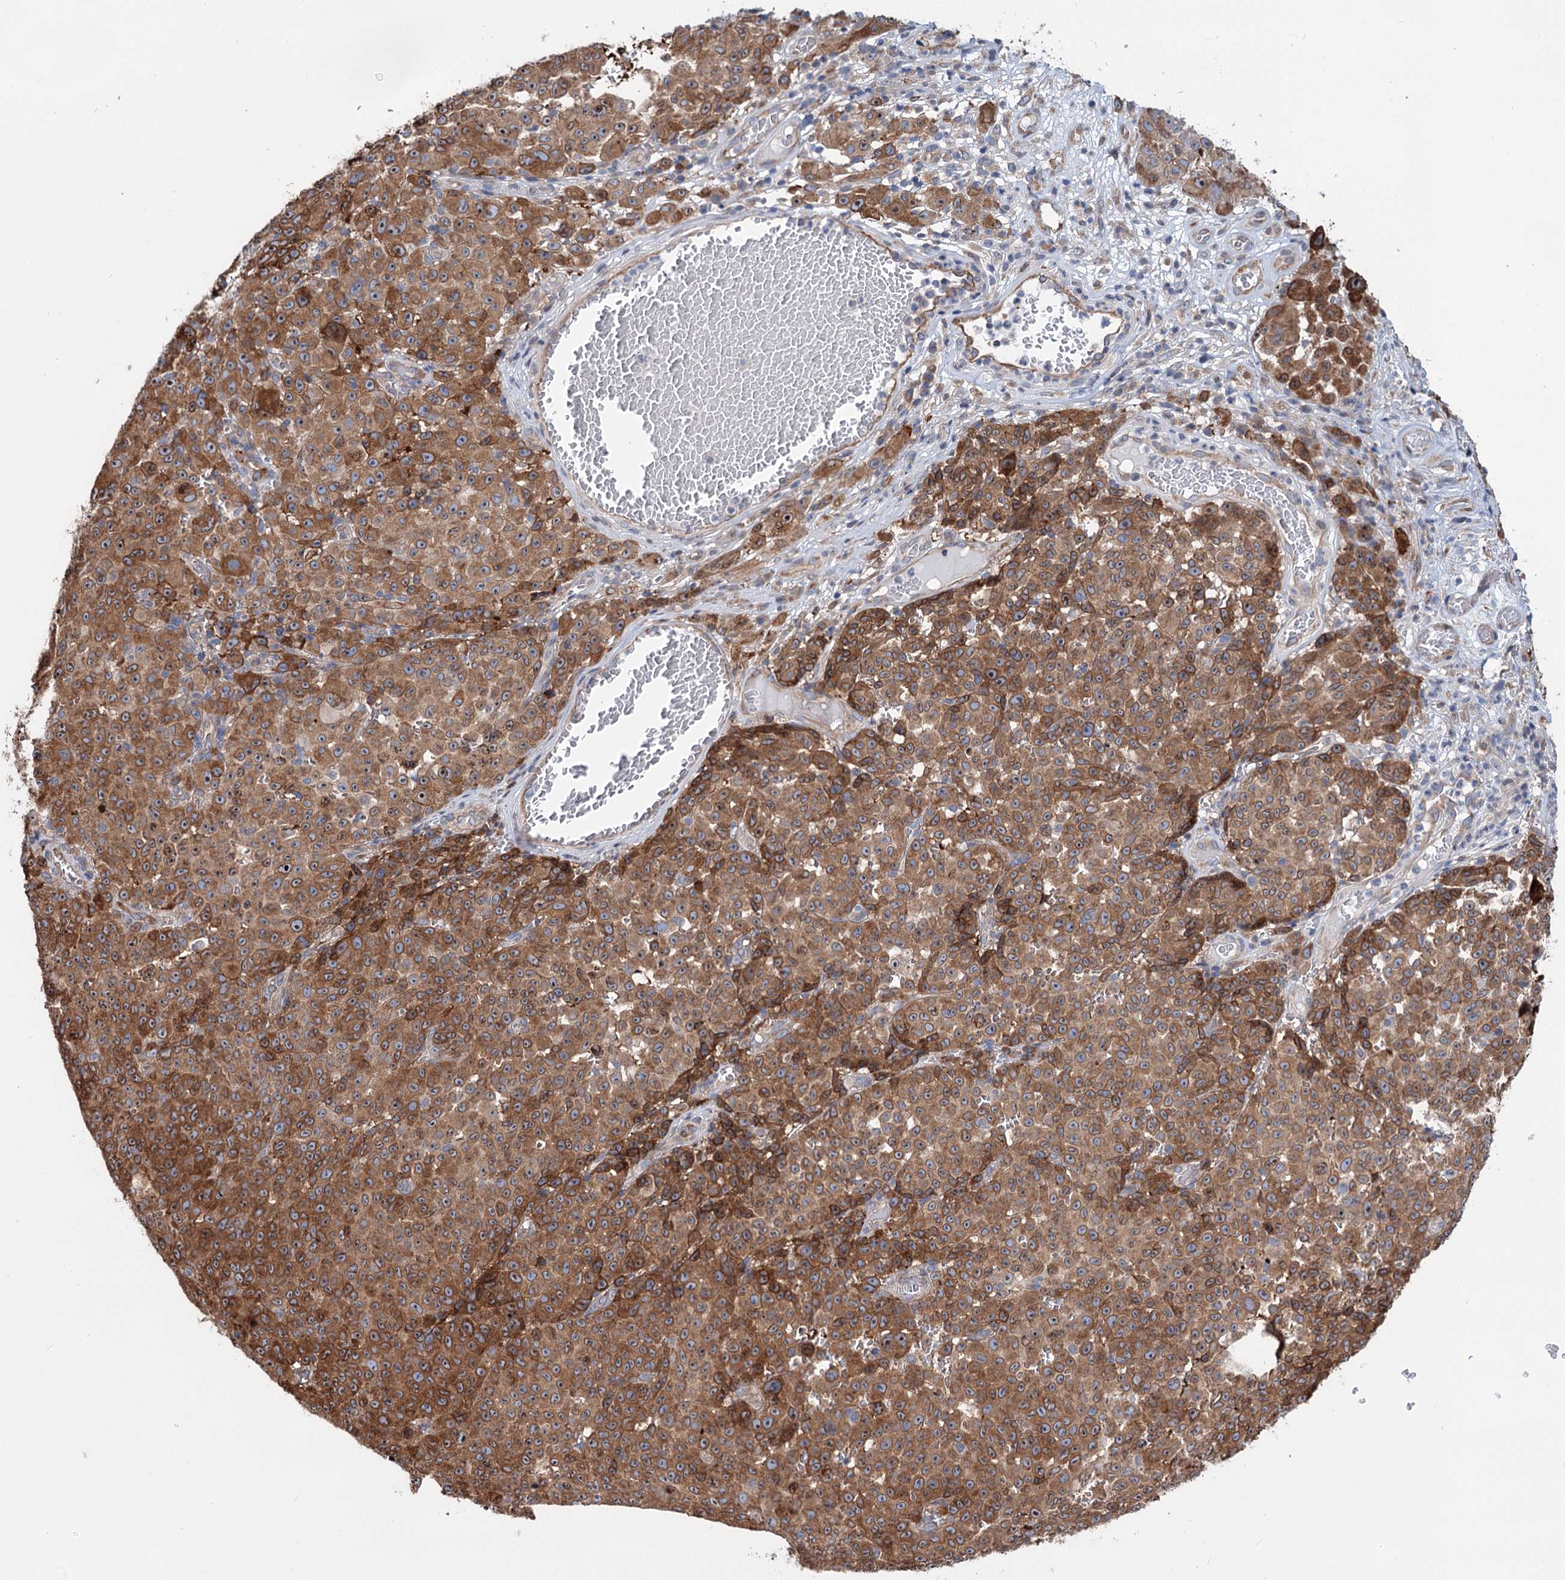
{"staining": {"intensity": "strong", "quantity": ">75%", "location": "cytoplasmic/membranous,nuclear"}, "tissue": "melanoma", "cell_type": "Tumor cells", "image_type": "cancer", "snomed": [{"axis": "morphology", "description": "Malignant melanoma, NOS"}, {"axis": "topography", "description": "Skin"}], "caption": "A high amount of strong cytoplasmic/membranous and nuclear staining is identified in approximately >75% of tumor cells in melanoma tissue.", "gene": "PTDSS2", "patient": {"sex": "female", "age": 82}}